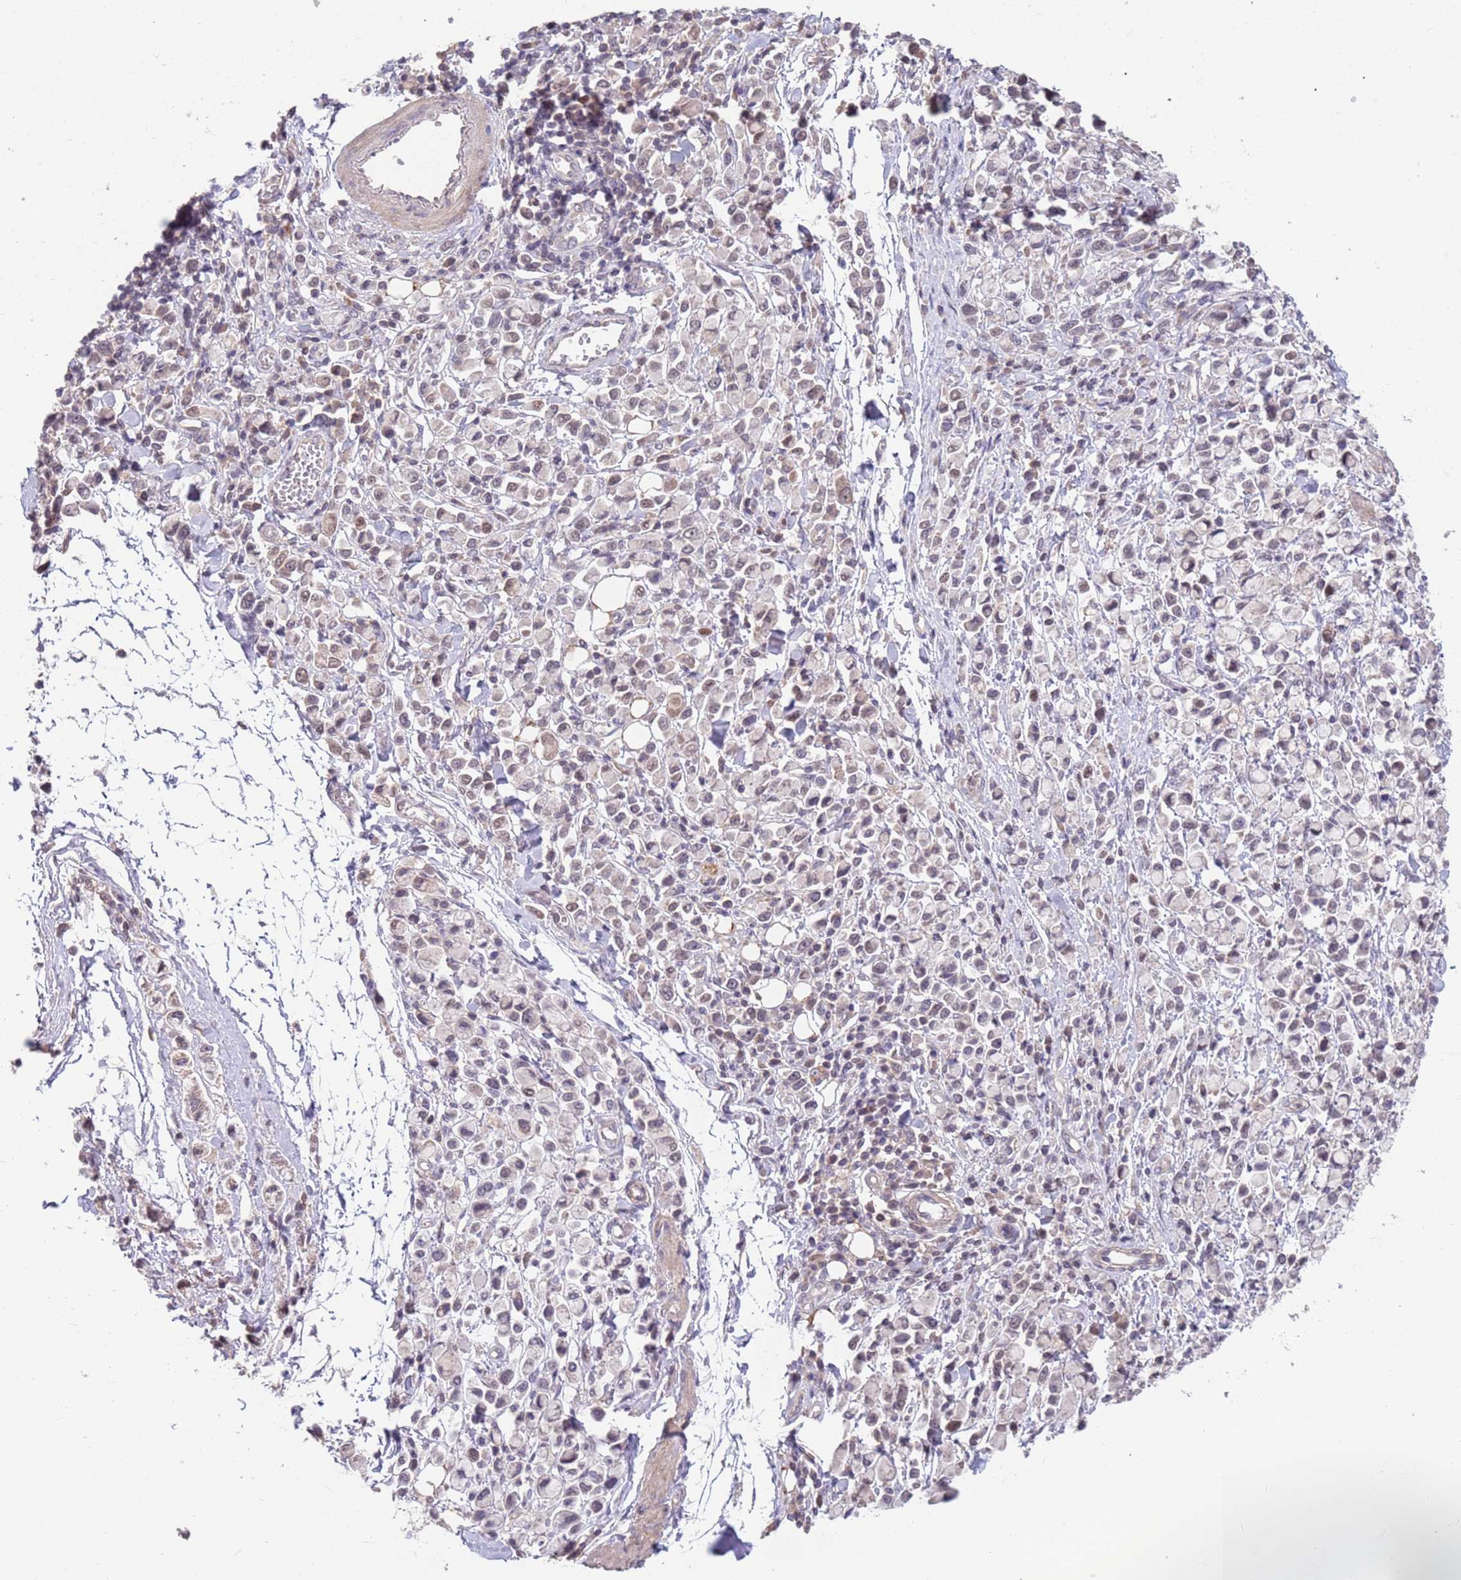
{"staining": {"intensity": "weak", "quantity": "<25%", "location": "cytoplasmic/membranous"}, "tissue": "stomach cancer", "cell_type": "Tumor cells", "image_type": "cancer", "snomed": [{"axis": "morphology", "description": "Adenocarcinoma, NOS"}, {"axis": "topography", "description": "Stomach"}], "caption": "Protein analysis of adenocarcinoma (stomach) displays no significant staining in tumor cells.", "gene": "MEI1", "patient": {"sex": "female", "age": 81}}